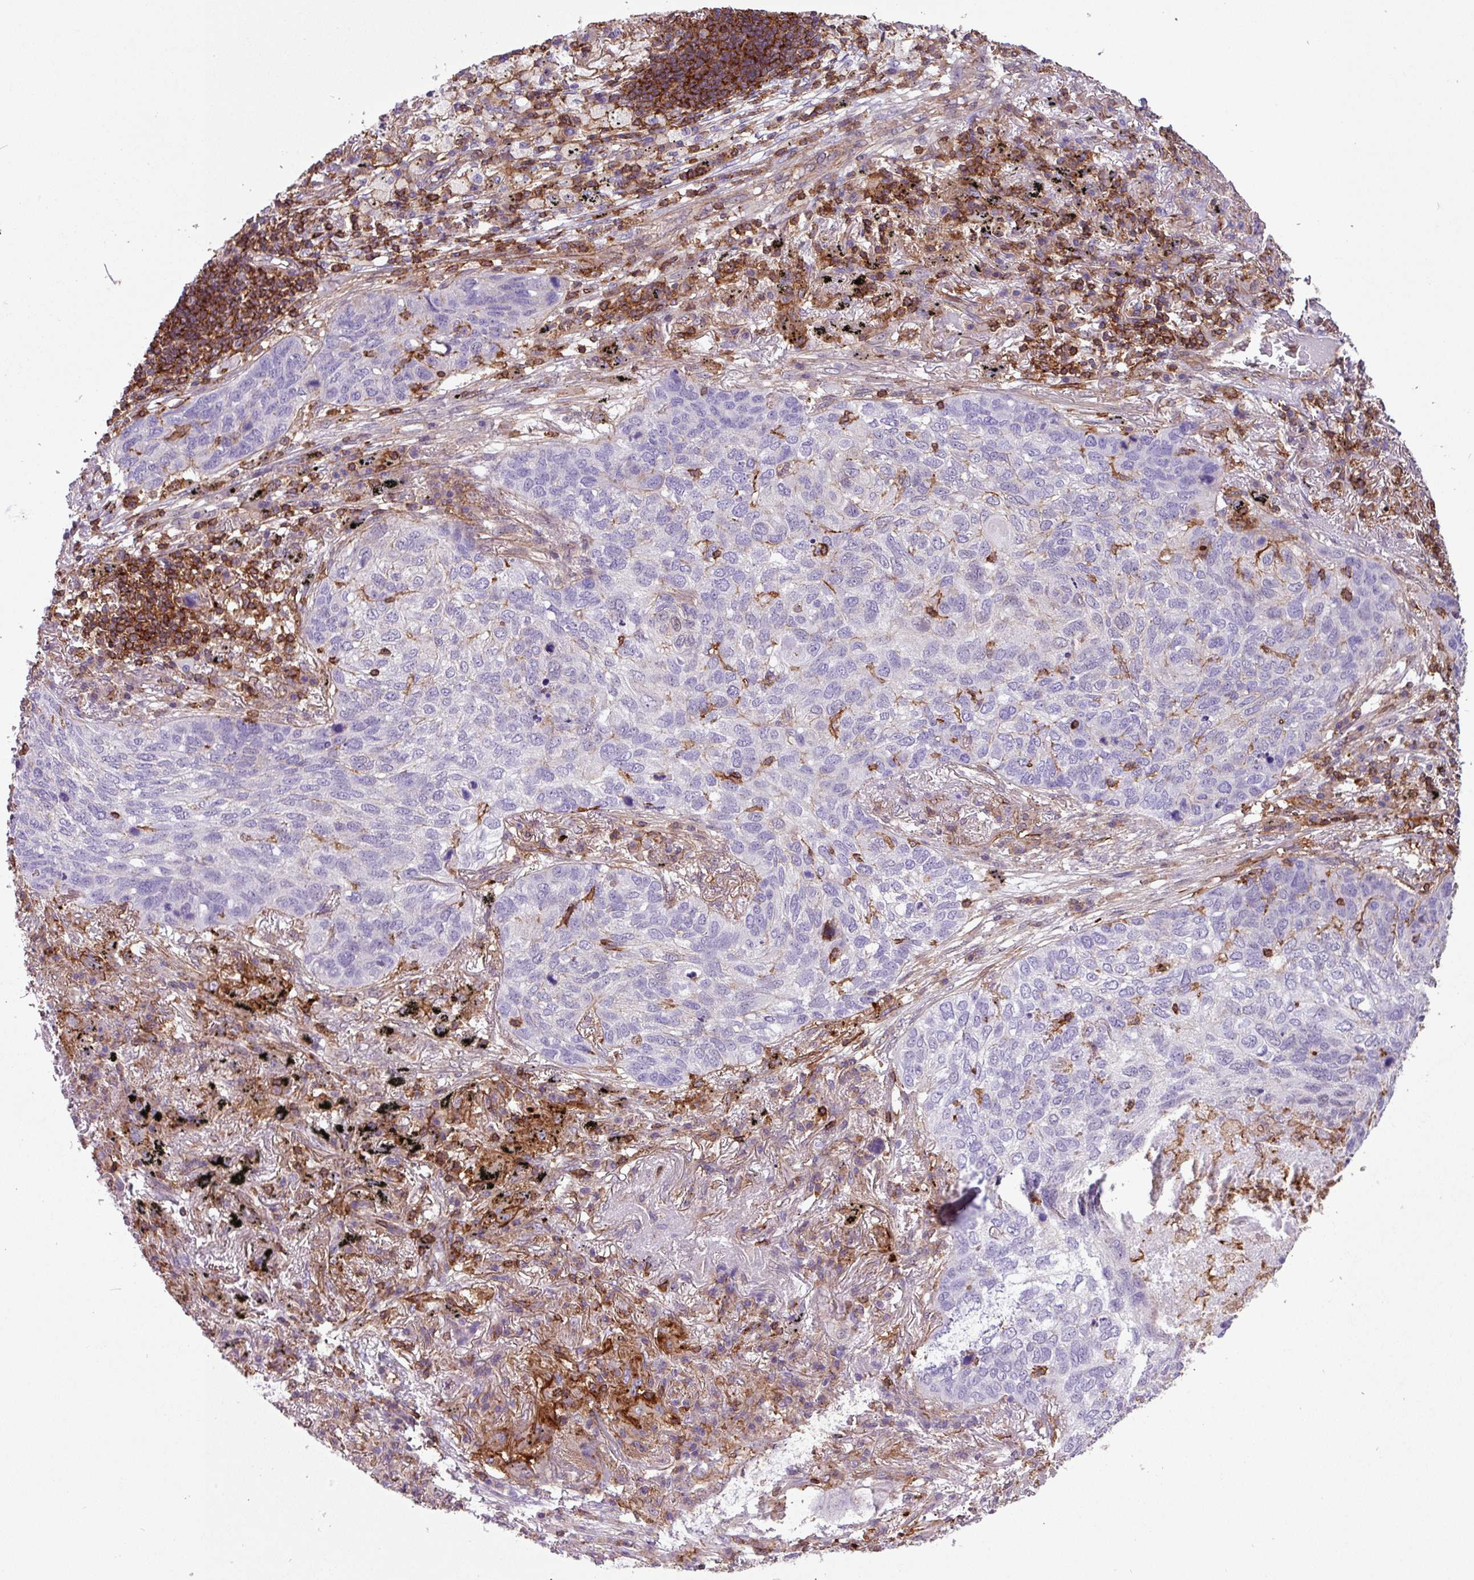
{"staining": {"intensity": "negative", "quantity": "none", "location": "none"}, "tissue": "lung cancer", "cell_type": "Tumor cells", "image_type": "cancer", "snomed": [{"axis": "morphology", "description": "Squamous cell carcinoma, NOS"}, {"axis": "topography", "description": "Lung"}], "caption": "A high-resolution micrograph shows IHC staining of lung cancer, which displays no significant staining in tumor cells. The staining was performed using DAB to visualize the protein expression in brown, while the nuclei were stained in blue with hematoxylin (Magnification: 20x).", "gene": "PPP1R18", "patient": {"sex": "female", "age": 63}}